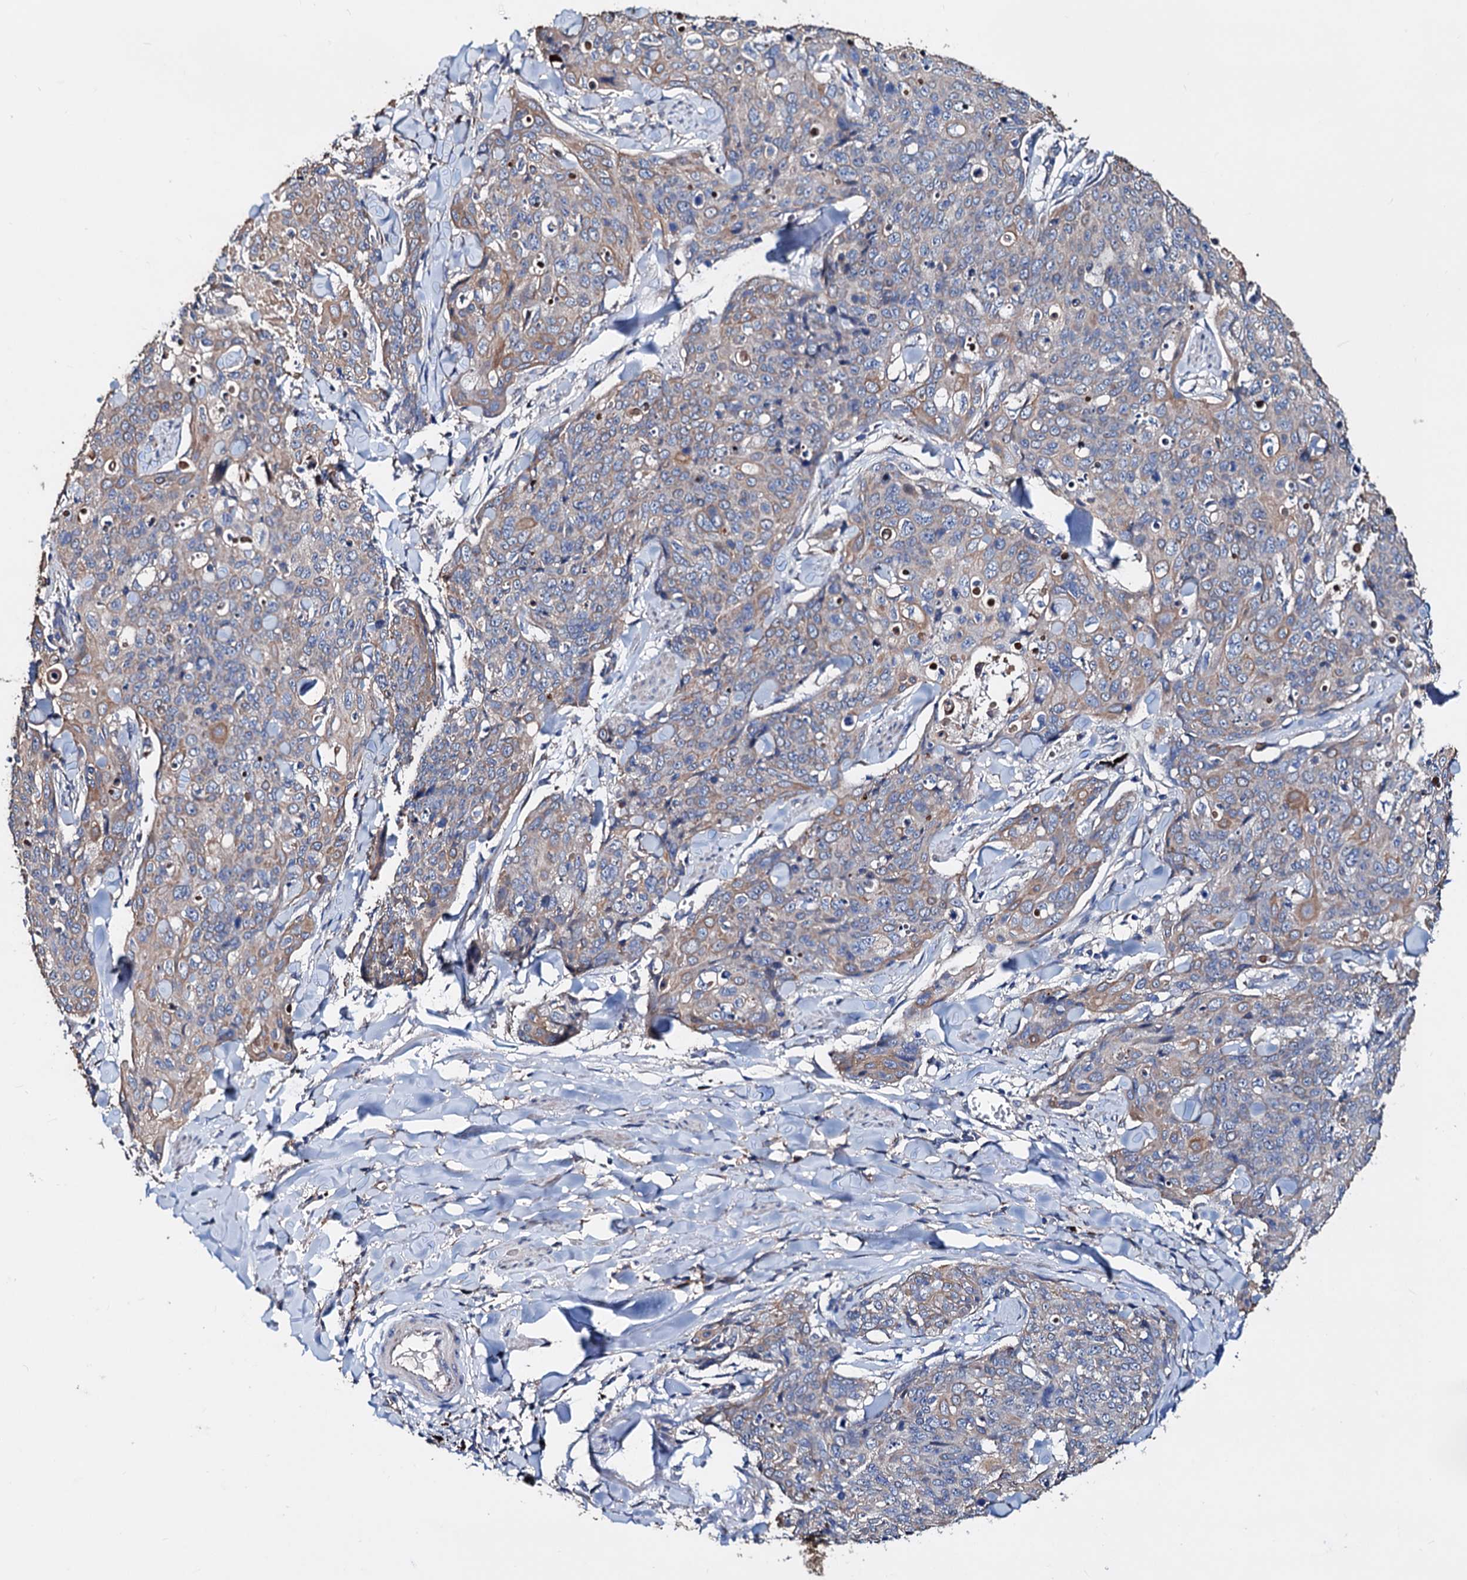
{"staining": {"intensity": "weak", "quantity": "25%-75%", "location": "cytoplasmic/membranous"}, "tissue": "skin cancer", "cell_type": "Tumor cells", "image_type": "cancer", "snomed": [{"axis": "morphology", "description": "Squamous cell carcinoma, NOS"}, {"axis": "topography", "description": "Skin"}, {"axis": "topography", "description": "Vulva"}], "caption": "Immunohistochemical staining of skin cancer (squamous cell carcinoma) exhibits weak cytoplasmic/membranous protein positivity in approximately 25%-75% of tumor cells. Using DAB (brown) and hematoxylin (blue) stains, captured at high magnification using brightfield microscopy.", "gene": "AKAP11", "patient": {"sex": "female", "age": 85}}